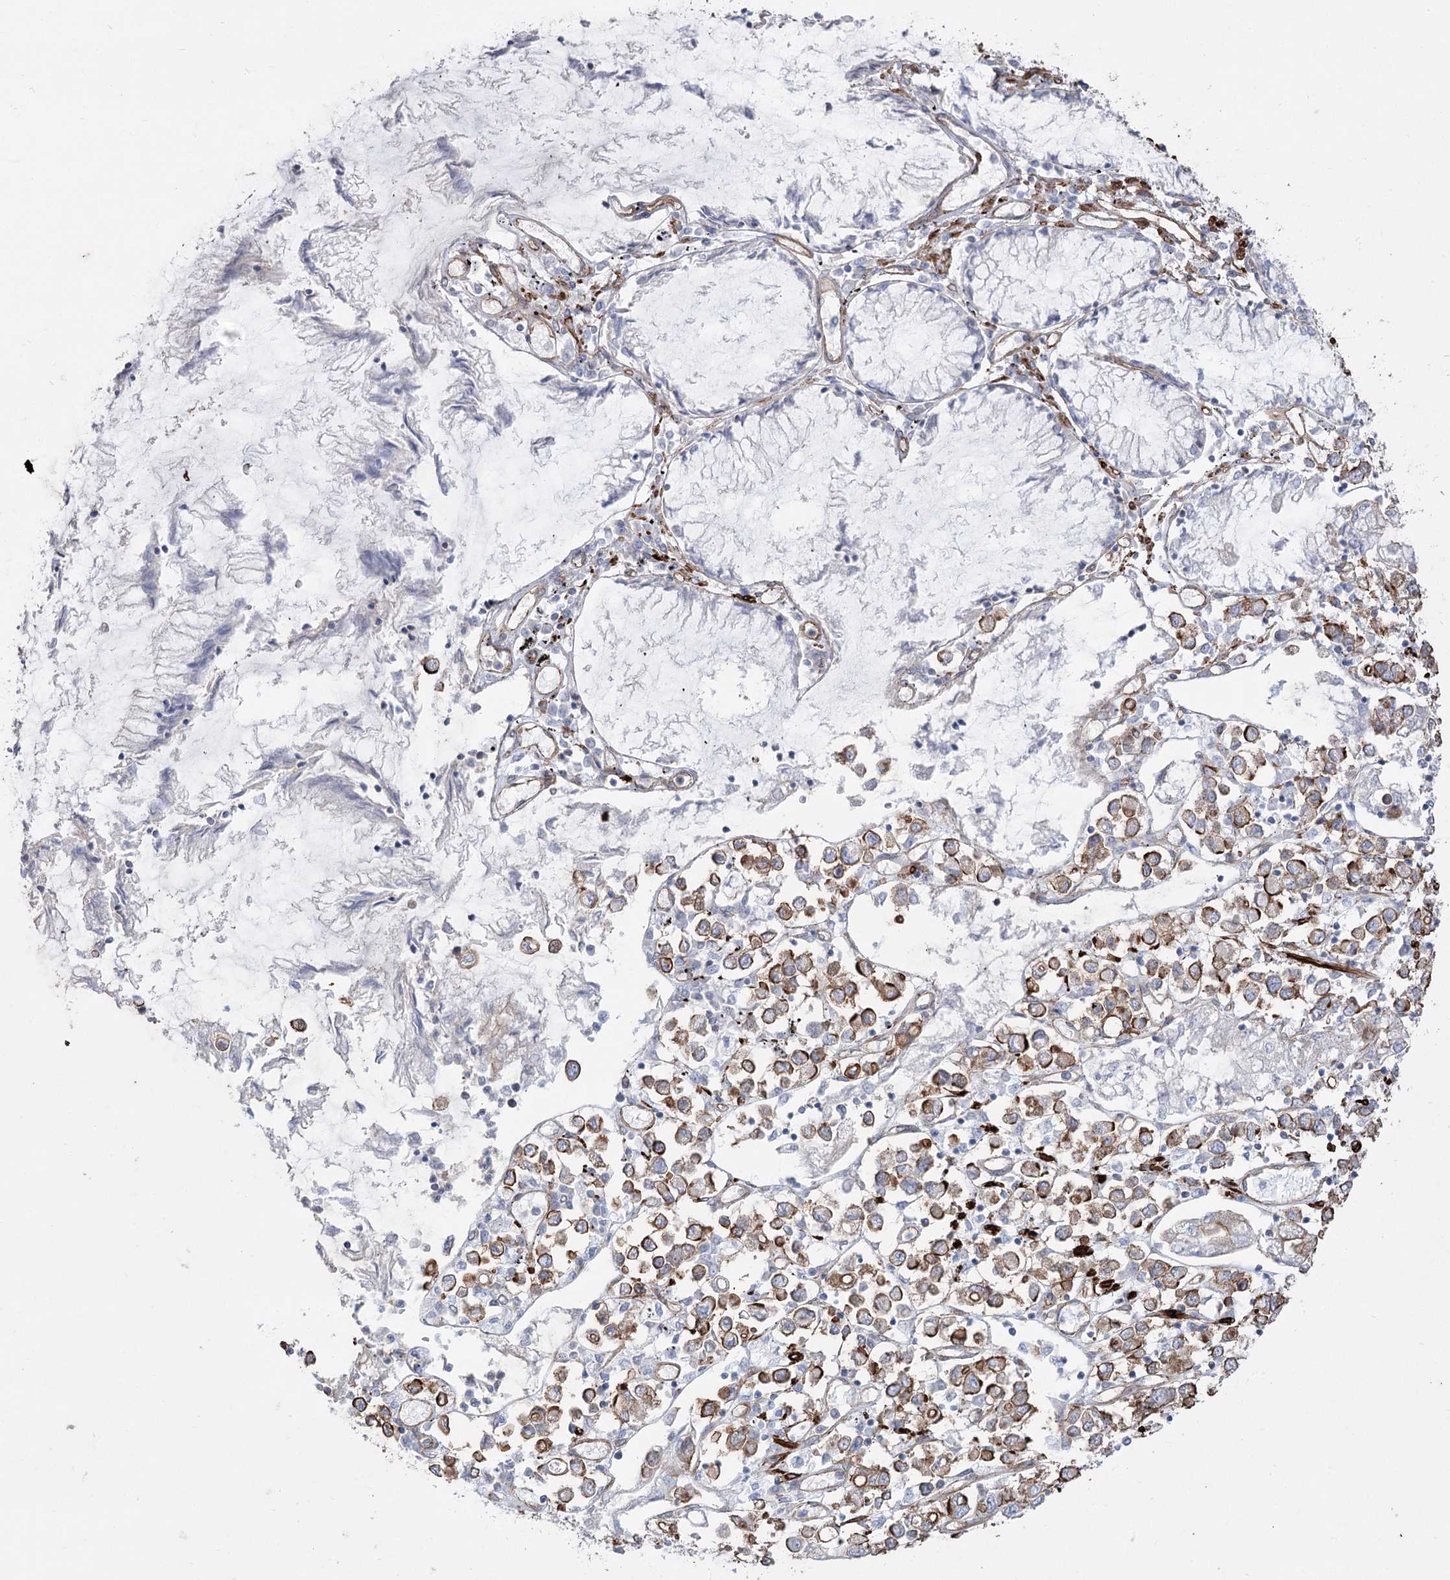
{"staining": {"intensity": "moderate", "quantity": ">75%", "location": "cytoplasmic/membranous"}, "tissue": "stomach cancer", "cell_type": "Tumor cells", "image_type": "cancer", "snomed": [{"axis": "morphology", "description": "Adenocarcinoma, NOS"}, {"axis": "topography", "description": "Stomach"}], "caption": "The micrograph displays staining of adenocarcinoma (stomach), revealing moderate cytoplasmic/membranous protein positivity (brown color) within tumor cells.", "gene": "PLEKHA5", "patient": {"sex": "female", "age": 76}}